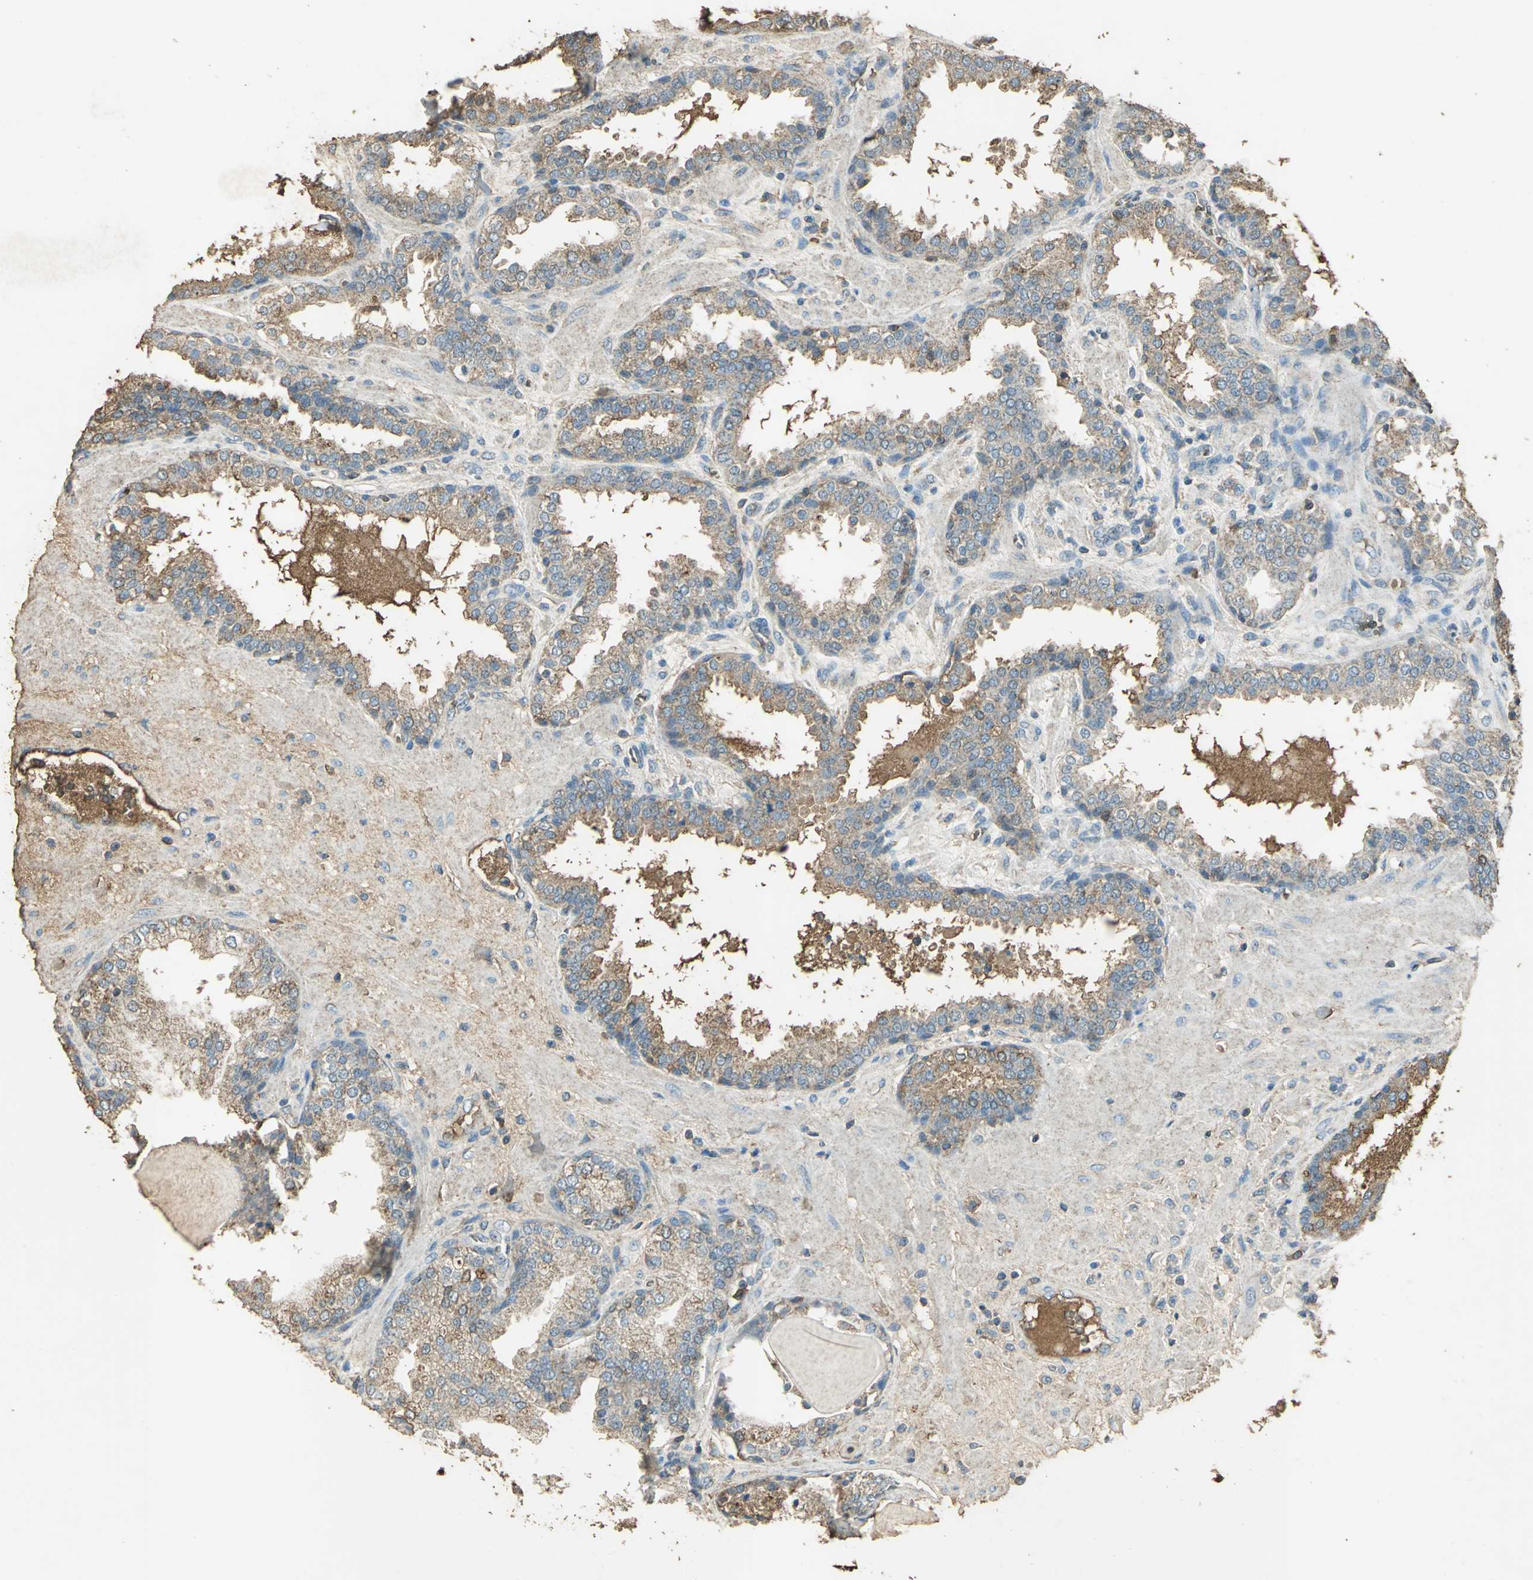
{"staining": {"intensity": "moderate", "quantity": ">75%", "location": "cytoplasmic/membranous"}, "tissue": "prostate", "cell_type": "Glandular cells", "image_type": "normal", "snomed": [{"axis": "morphology", "description": "Normal tissue, NOS"}, {"axis": "topography", "description": "Prostate"}], "caption": "A medium amount of moderate cytoplasmic/membranous expression is identified in about >75% of glandular cells in unremarkable prostate. Using DAB (brown) and hematoxylin (blue) stains, captured at high magnification using brightfield microscopy.", "gene": "TRAPPC2", "patient": {"sex": "male", "age": 51}}